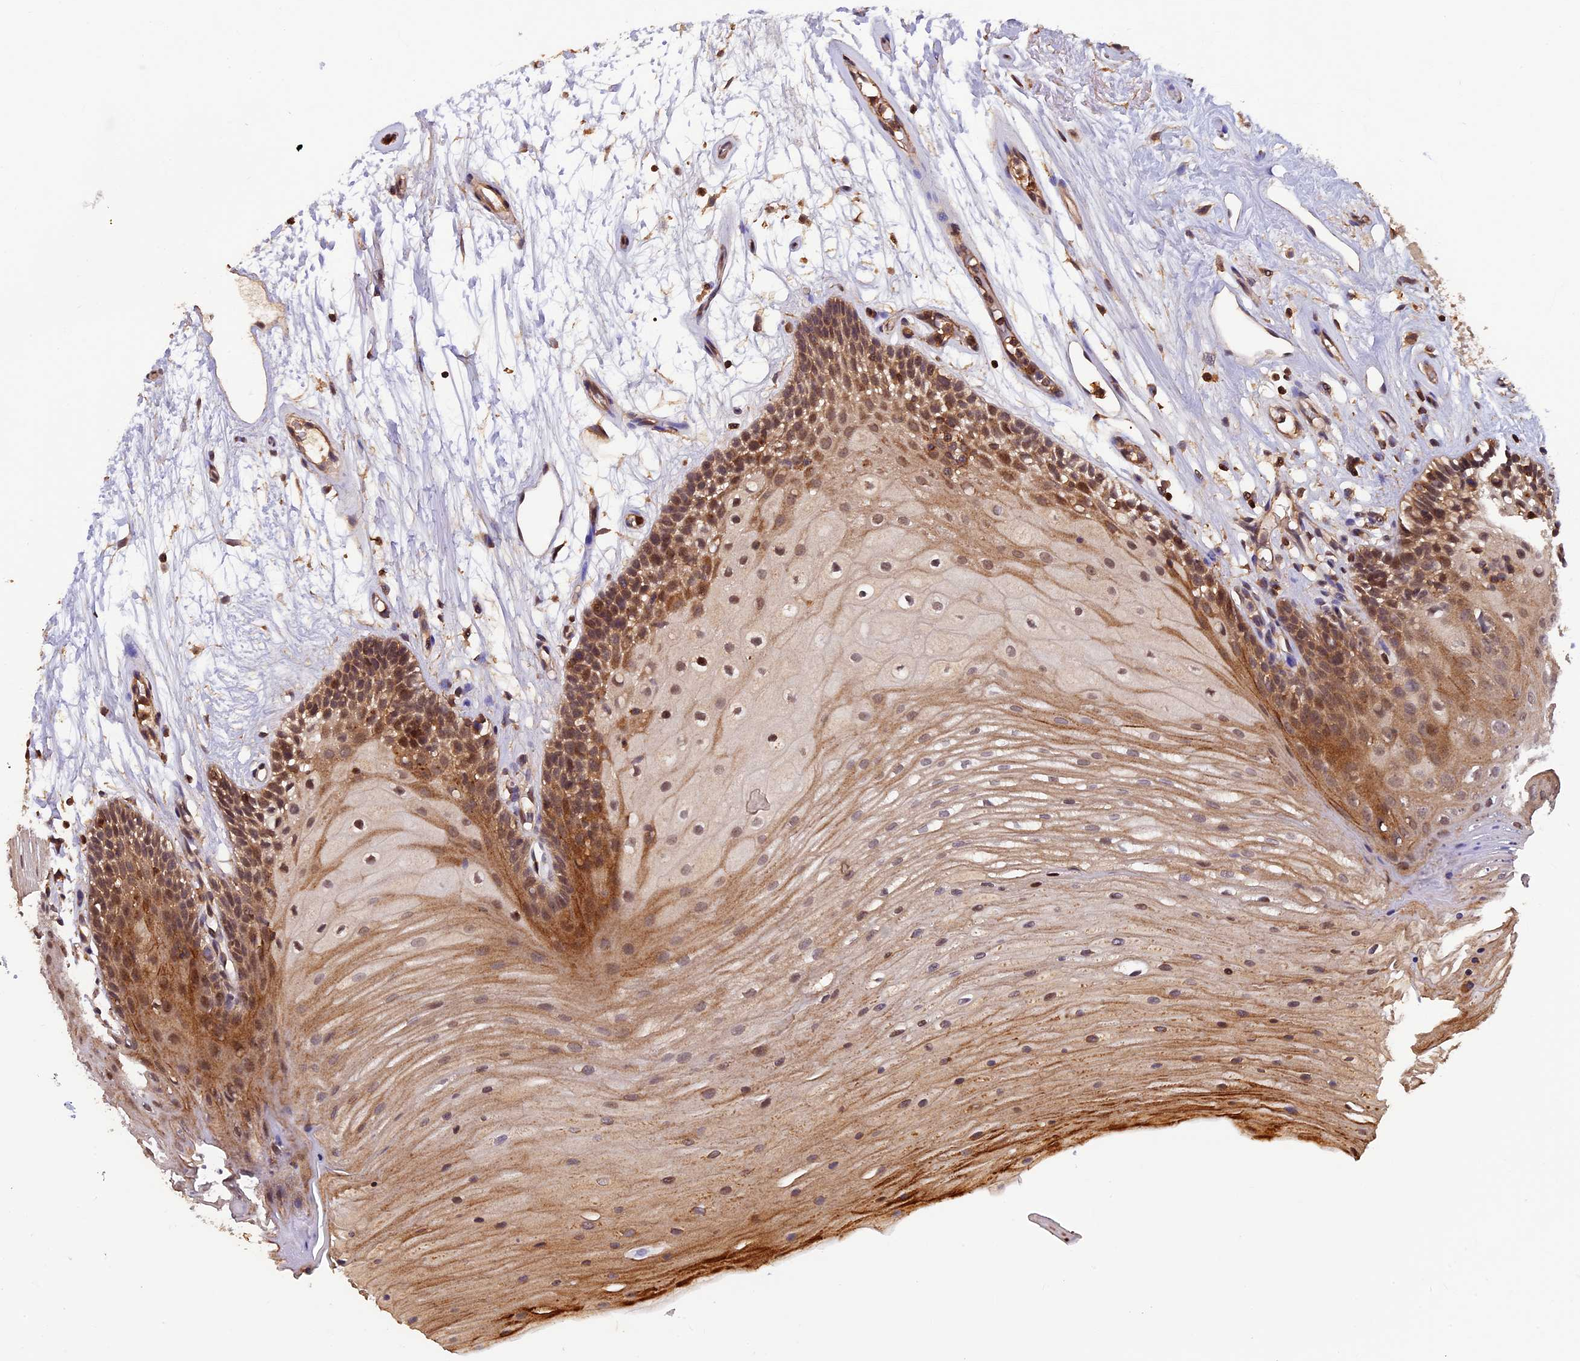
{"staining": {"intensity": "moderate", "quantity": ">75%", "location": "cytoplasmic/membranous,nuclear"}, "tissue": "oral mucosa", "cell_type": "Squamous epithelial cells", "image_type": "normal", "snomed": [{"axis": "morphology", "description": "Normal tissue, NOS"}, {"axis": "topography", "description": "Oral tissue"}], "caption": "The histopathology image demonstrates immunohistochemical staining of normal oral mucosa. There is moderate cytoplasmic/membranous,nuclear expression is present in approximately >75% of squamous epithelial cells.", "gene": "PKD2L2", "patient": {"sex": "female", "age": 80}}